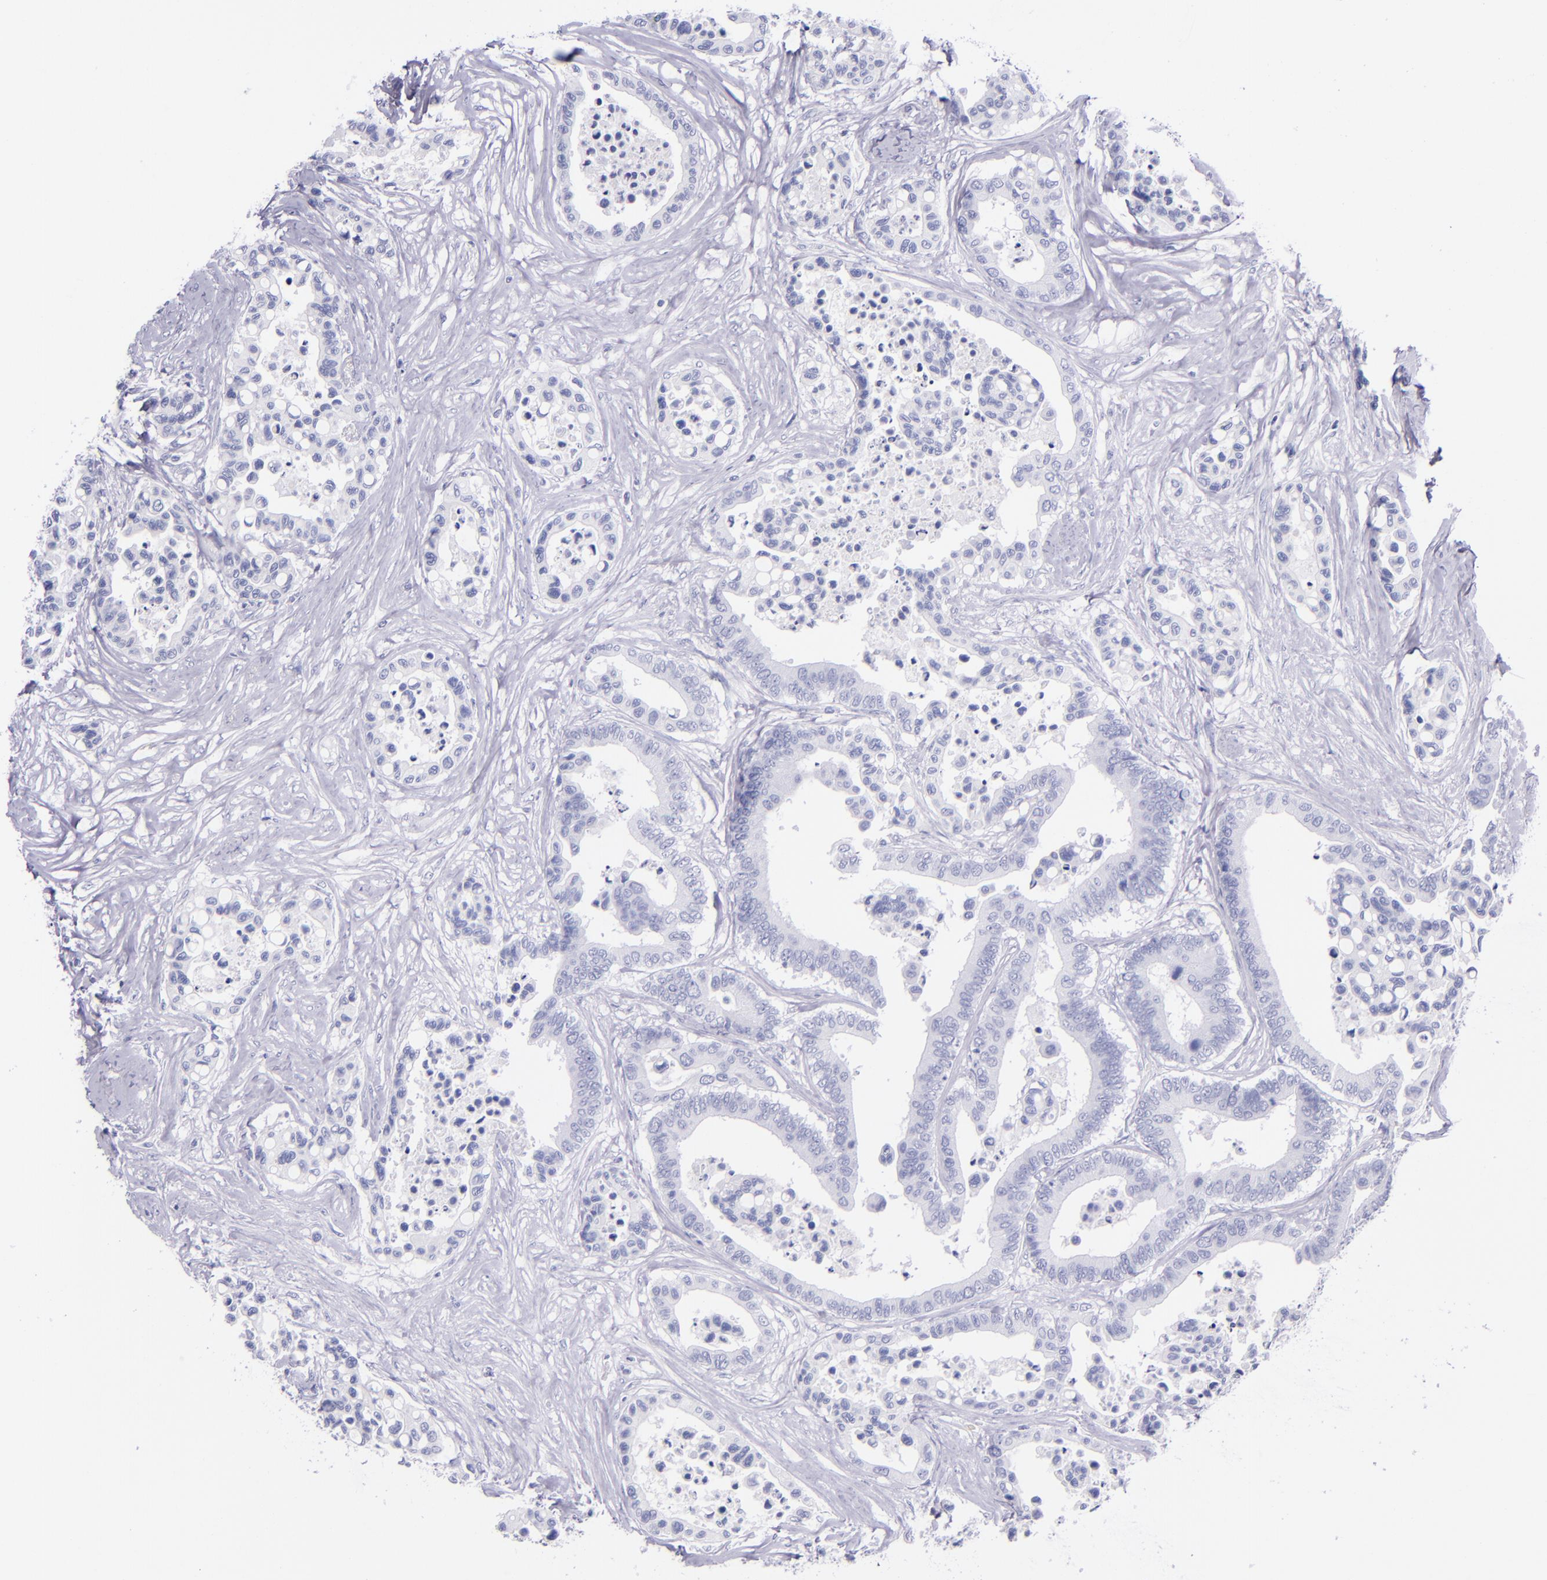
{"staining": {"intensity": "negative", "quantity": "none", "location": "none"}, "tissue": "colorectal cancer", "cell_type": "Tumor cells", "image_type": "cancer", "snomed": [{"axis": "morphology", "description": "Adenocarcinoma, NOS"}, {"axis": "topography", "description": "Colon"}], "caption": "Human colorectal adenocarcinoma stained for a protein using immunohistochemistry (IHC) exhibits no staining in tumor cells.", "gene": "LAG3", "patient": {"sex": "male", "age": 82}}